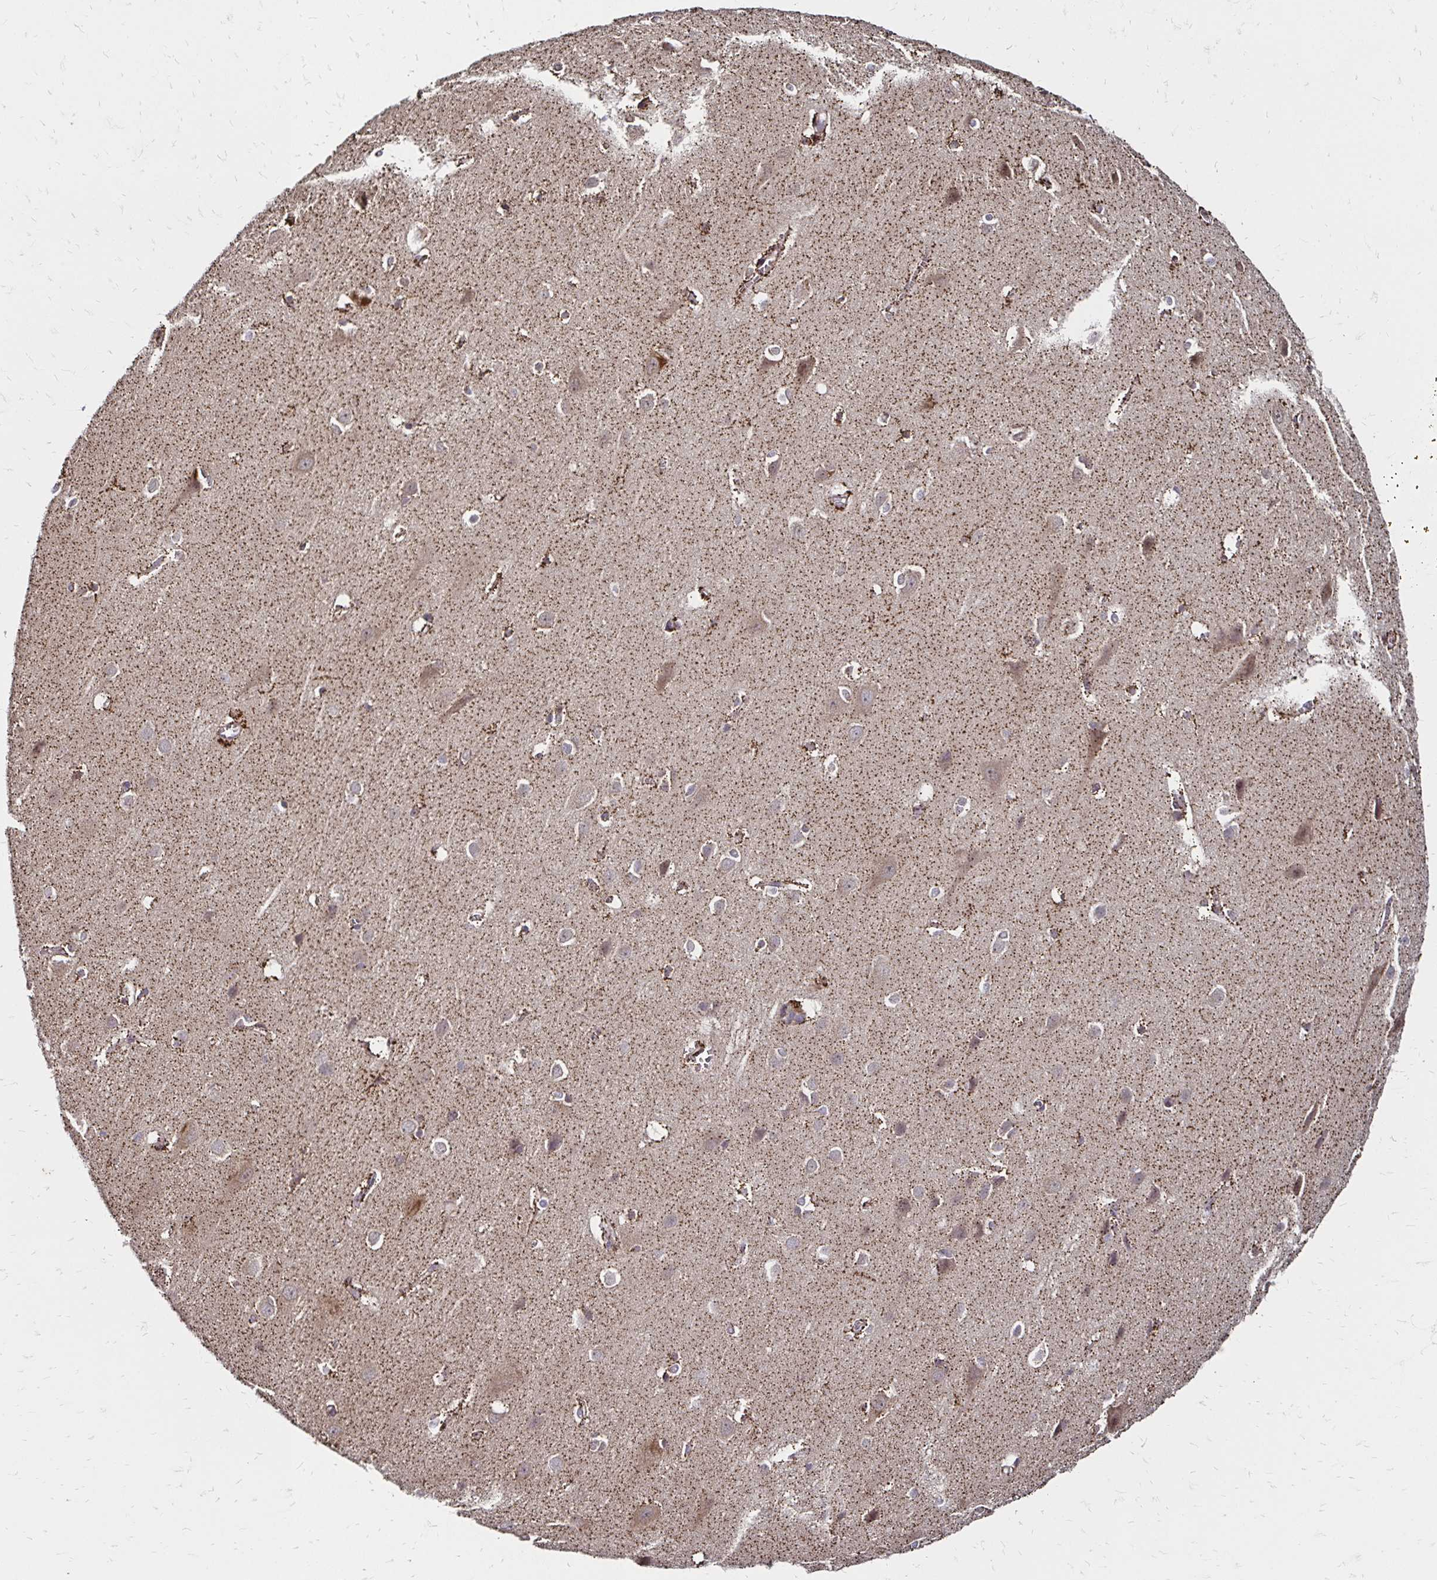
{"staining": {"intensity": "moderate", "quantity": "25%-75%", "location": "cytoplasmic/membranous"}, "tissue": "cerebral cortex", "cell_type": "Endothelial cells", "image_type": "normal", "snomed": [{"axis": "morphology", "description": "Normal tissue, NOS"}, {"axis": "topography", "description": "Cerebral cortex"}], "caption": "The immunohistochemical stain shows moderate cytoplasmic/membranous expression in endothelial cells of normal cerebral cortex.", "gene": "ZW10", "patient": {"sex": "male", "age": 37}}